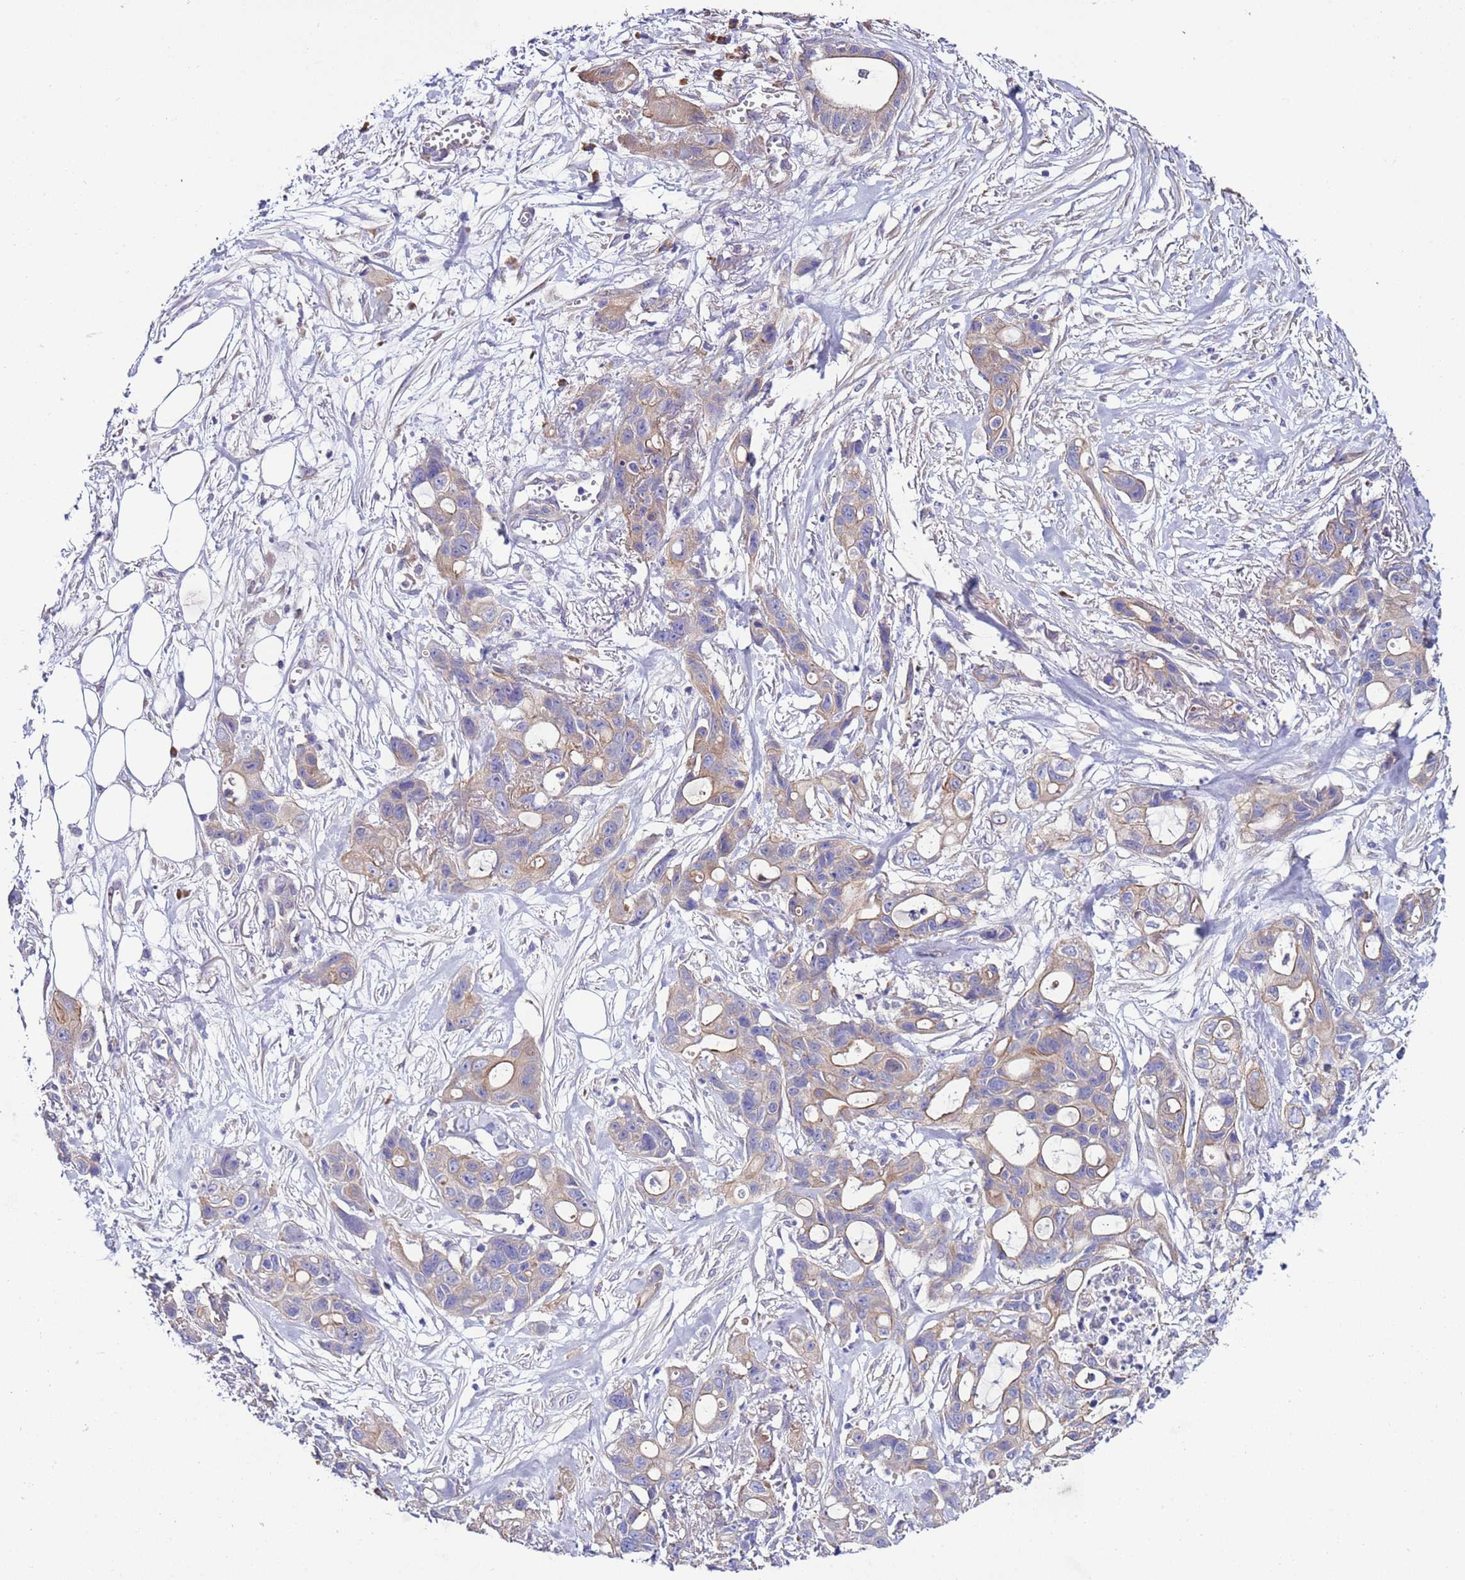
{"staining": {"intensity": "weak", "quantity": "<25%", "location": "cytoplasmic/membranous"}, "tissue": "ovarian cancer", "cell_type": "Tumor cells", "image_type": "cancer", "snomed": [{"axis": "morphology", "description": "Cystadenocarcinoma, mucinous, NOS"}, {"axis": "topography", "description": "Ovary"}], "caption": "Tumor cells show no significant protein expression in mucinous cystadenocarcinoma (ovarian).", "gene": "SPCS1", "patient": {"sex": "female", "age": 70}}